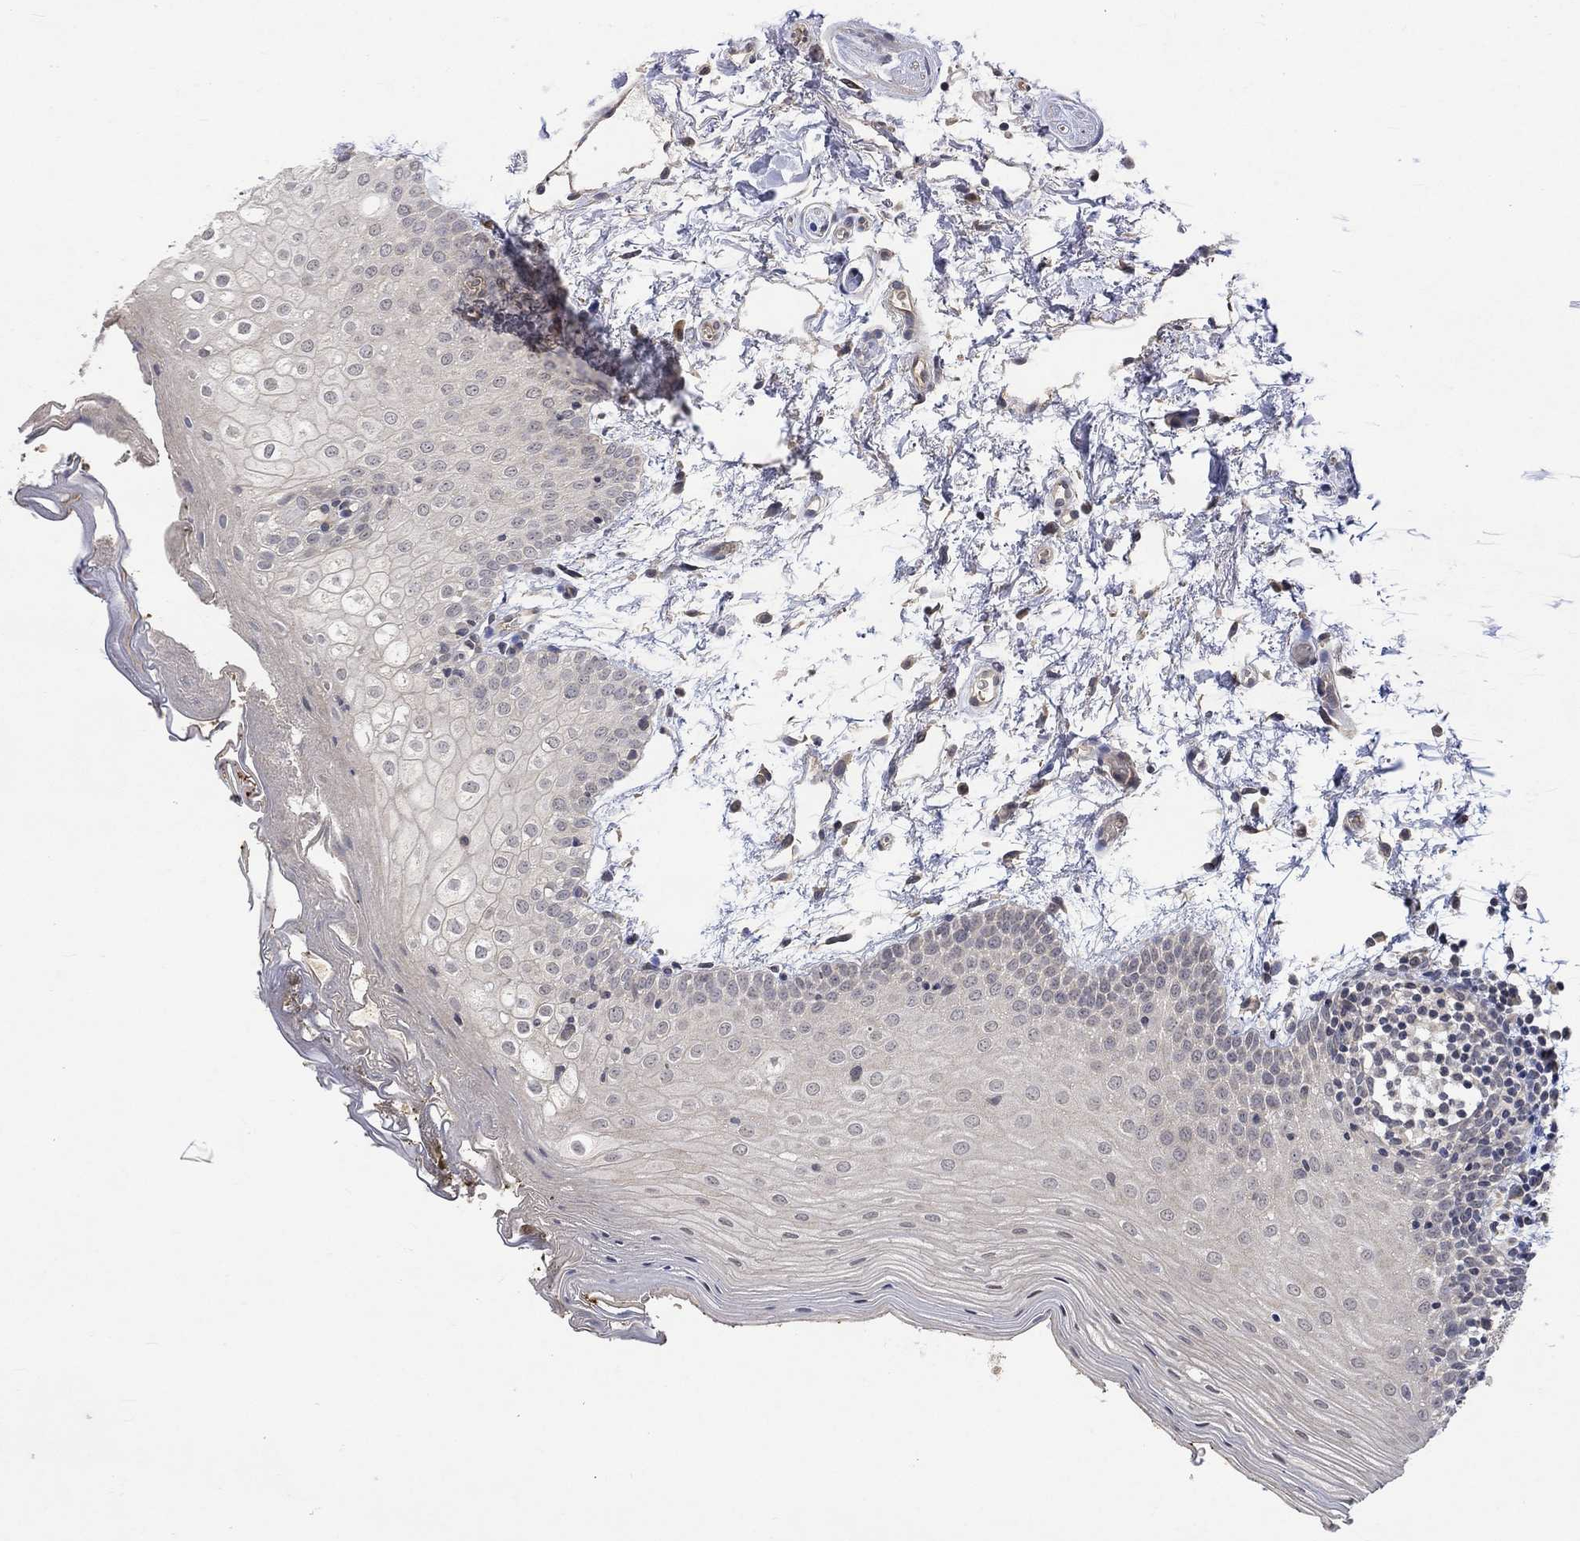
{"staining": {"intensity": "negative", "quantity": "none", "location": "none"}, "tissue": "oral mucosa", "cell_type": "Squamous epithelial cells", "image_type": "normal", "snomed": [{"axis": "morphology", "description": "Normal tissue, NOS"}, {"axis": "topography", "description": "Oral tissue"}, {"axis": "topography", "description": "Tounge, NOS"}], "caption": "Immunohistochemistry of normal human oral mucosa demonstrates no expression in squamous epithelial cells.", "gene": "GRIN2D", "patient": {"sex": "female", "age": 86}}